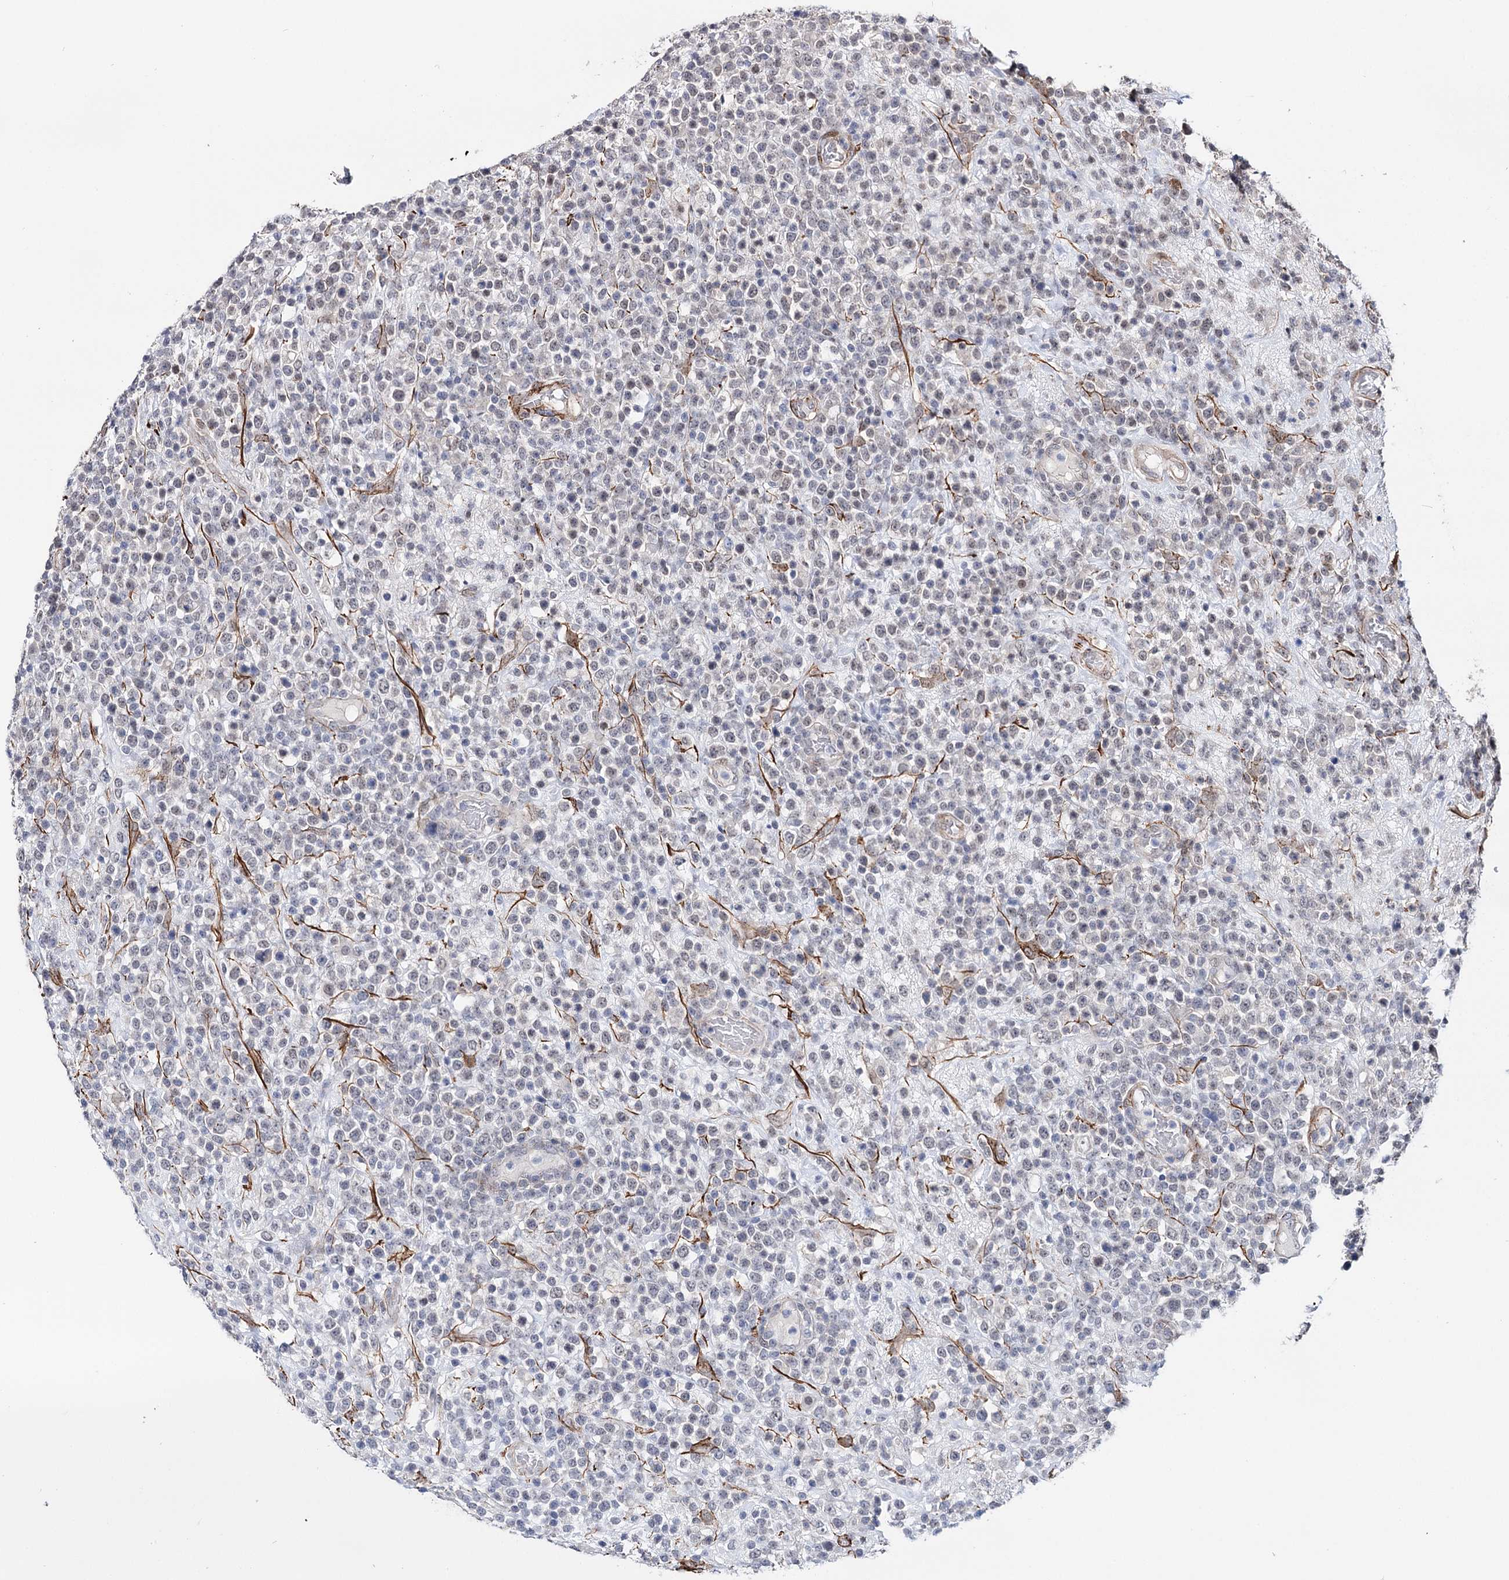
{"staining": {"intensity": "negative", "quantity": "none", "location": "none"}, "tissue": "lymphoma", "cell_type": "Tumor cells", "image_type": "cancer", "snomed": [{"axis": "morphology", "description": "Malignant lymphoma, non-Hodgkin's type, High grade"}, {"axis": "topography", "description": "Colon"}], "caption": "DAB (3,3'-diaminobenzidine) immunohistochemical staining of lymphoma reveals no significant expression in tumor cells.", "gene": "CFAP46", "patient": {"sex": "female", "age": 53}}